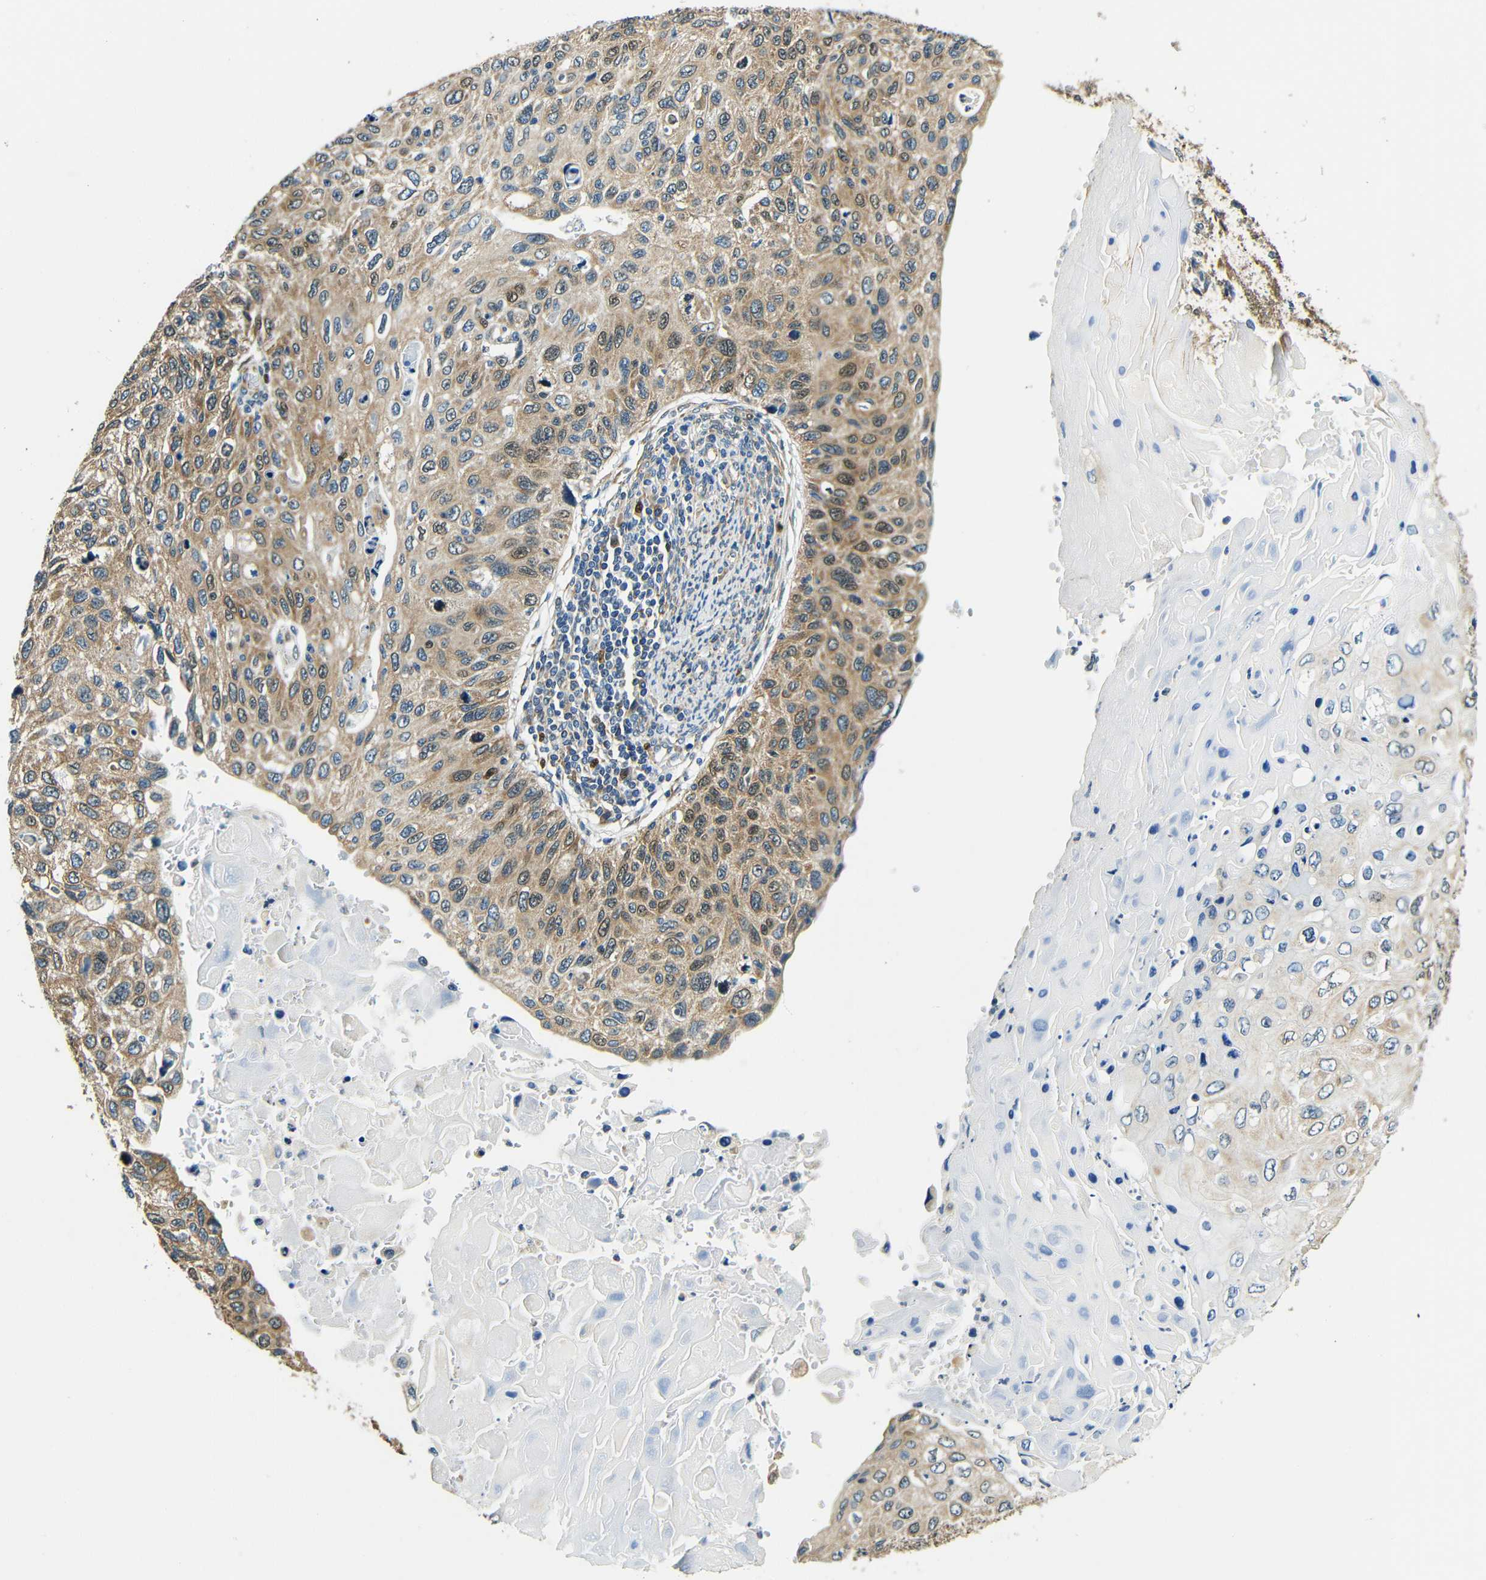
{"staining": {"intensity": "moderate", "quantity": ">75%", "location": "cytoplasmic/membranous"}, "tissue": "cervical cancer", "cell_type": "Tumor cells", "image_type": "cancer", "snomed": [{"axis": "morphology", "description": "Squamous cell carcinoma, NOS"}, {"axis": "topography", "description": "Cervix"}], "caption": "The micrograph exhibits immunohistochemical staining of cervical cancer (squamous cell carcinoma). There is moderate cytoplasmic/membranous positivity is identified in approximately >75% of tumor cells.", "gene": "VAPB", "patient": {"sex": "female", "age": 70}}